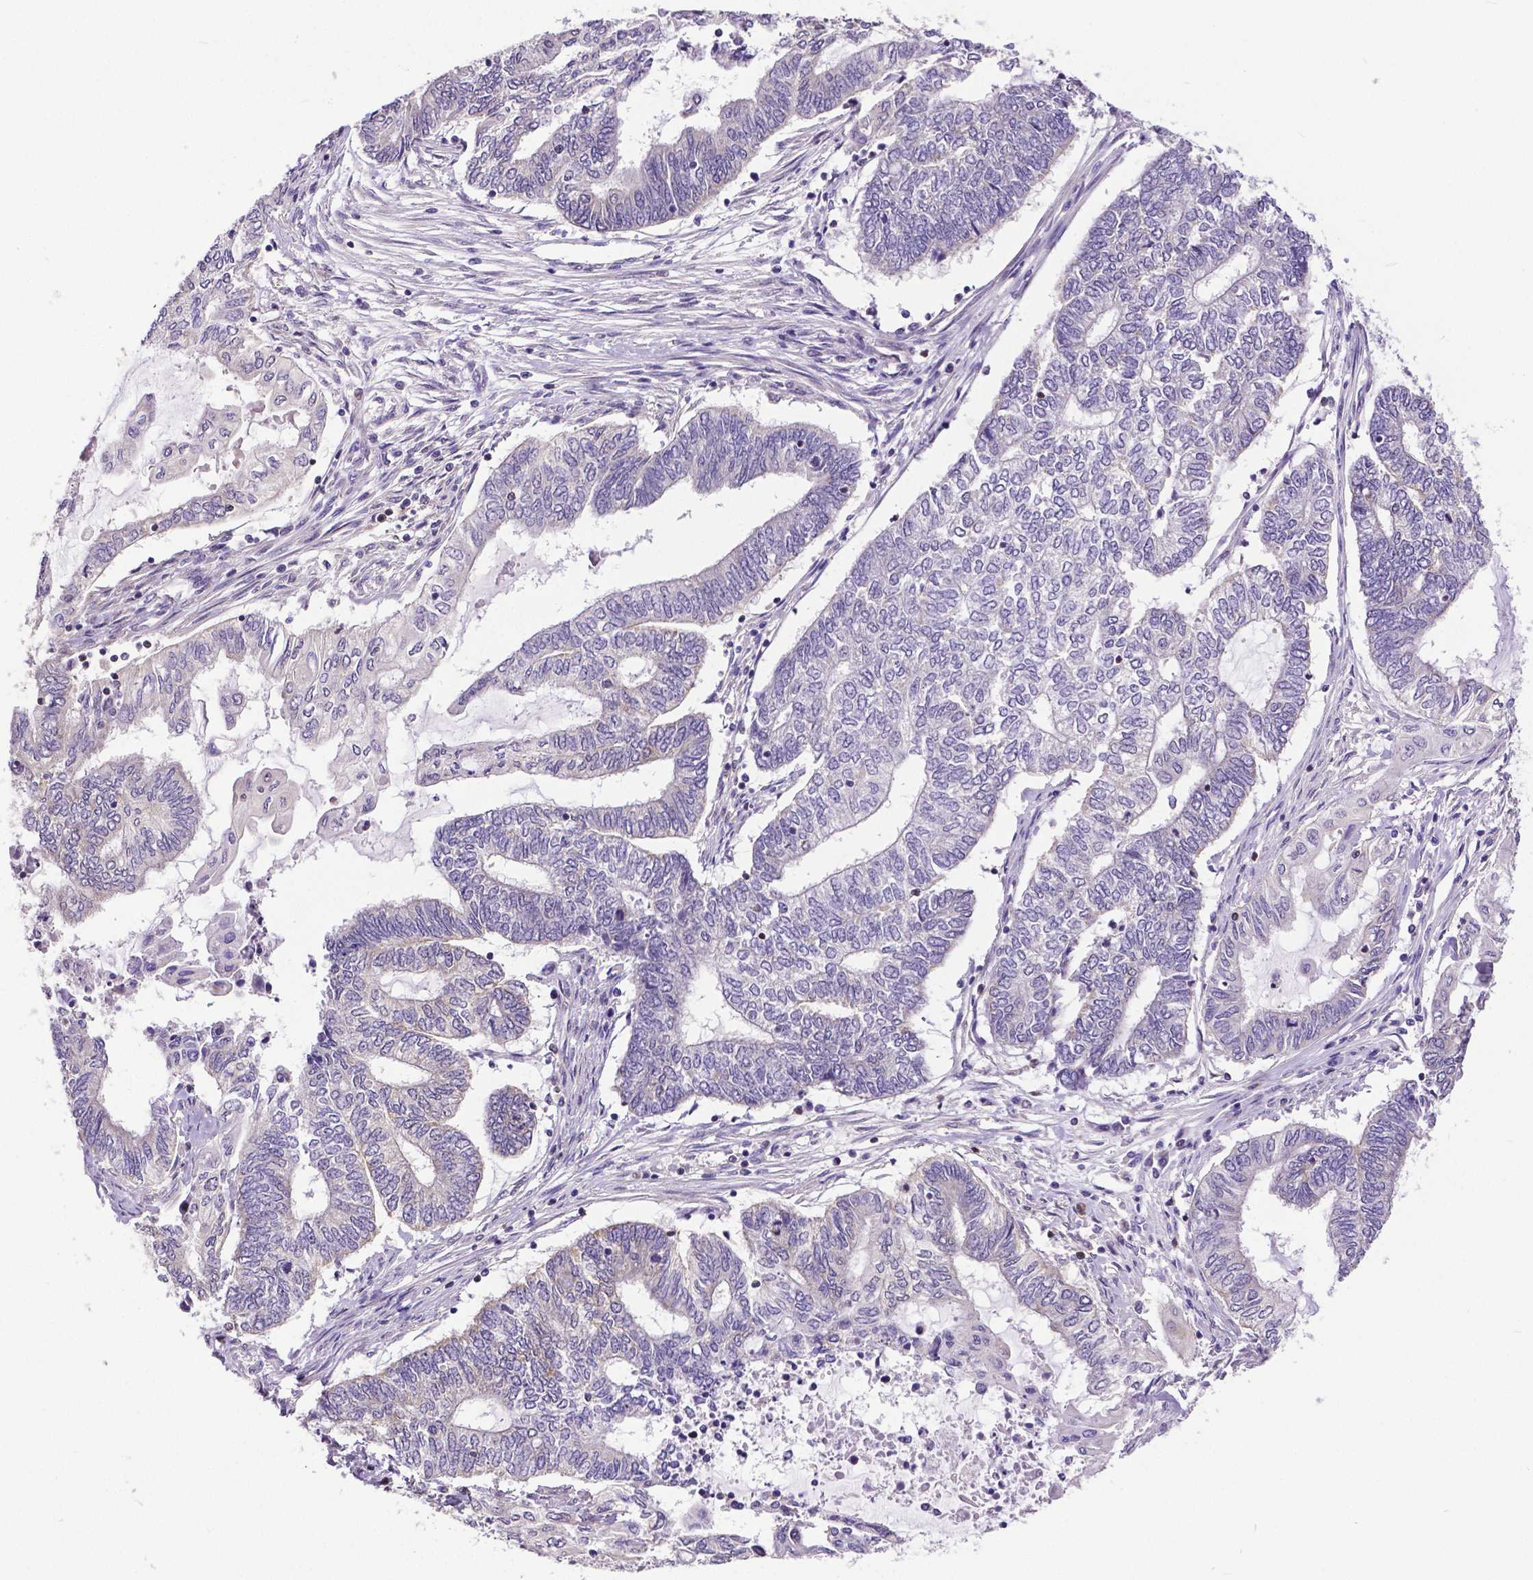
{"staining": {"intensity": "negative", "quantity": "none", "location": "none"}, "tissue": "endometrial cancer", "cell_type": "Tumor cells", "image_type": "cancer", "snomed": [{"axis": "morphology", "description": "Adenocarcinoma, NOS"}, {"axis": "topography", "description": "Uterus"}, {"axis": "topography", "description": "Endometrium"}], "caption": "The image demonstrates no staining of tumor cells in adenocarcinoma (endometrial).", "gene": "MCL1", "patient": {"sex": "female", "age": 70}}